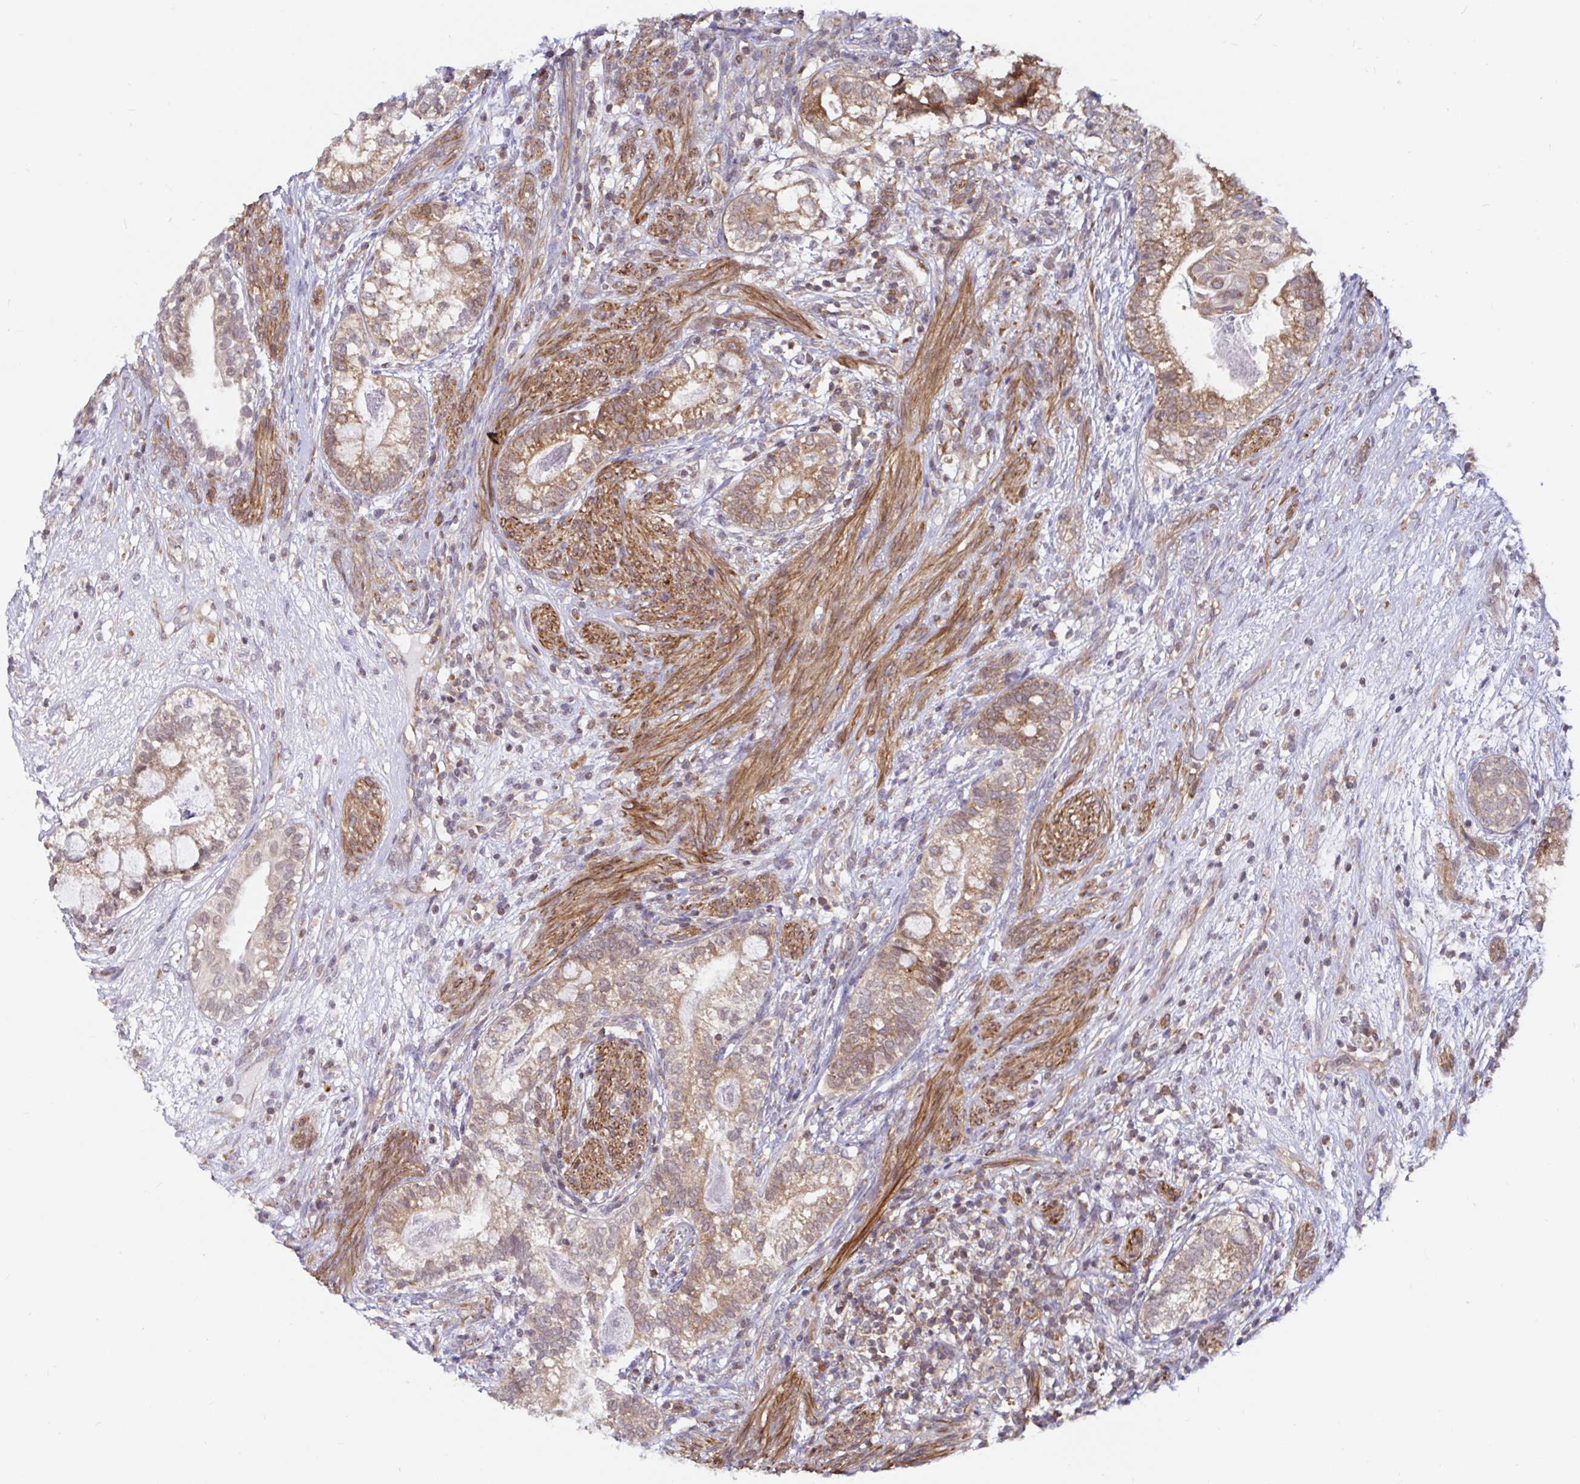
{"staining": {"intensity": "weak", "quantity": ">75%", "location": "cytoplasmic/membranous"}, "tissue": "testis cancer", "cell_type": "Tumor cells", "image_type": "cancer", "snomed": [{"axis": "morphology", "description": "Seminoma, NOS"}, {"axis": "morphology", "description": "Carcinoma, Embryonal, NOS"}, {"axis": "topography", "description": "Testis"}], "caption": "Protein expression analysis of human testis cancer (embryonal carcinoma) reveals weak cytoplasmic/membranous staining in approximately >75% of tumor cells.", "gene": "LARP1", "patient": {"sex": "male", "age": 41}}